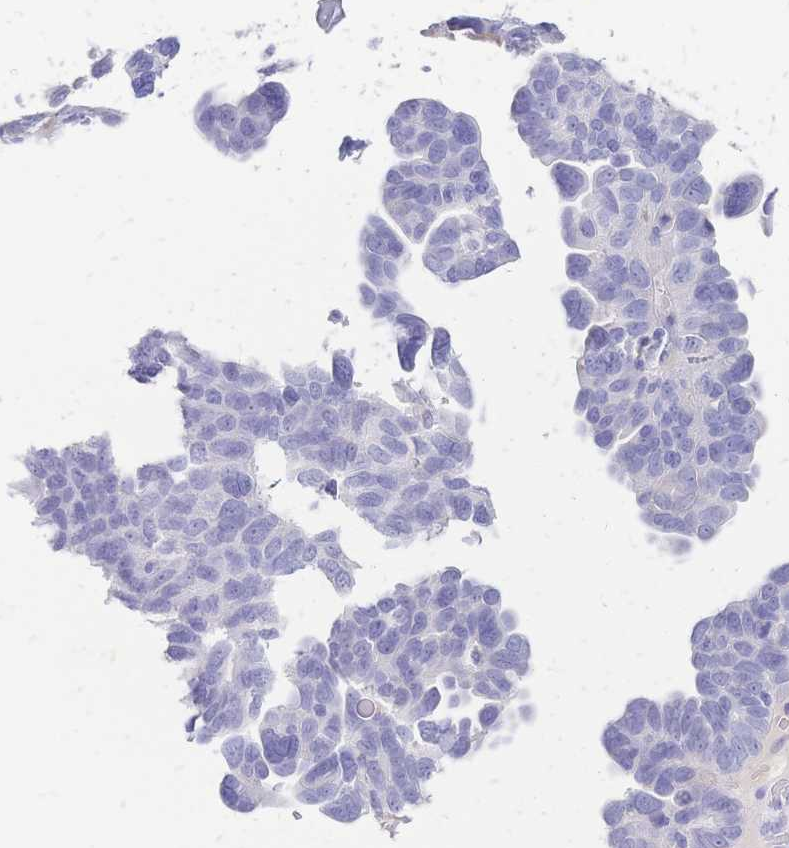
{"staining": {"intensity": "negative", "quantity": "none", "location": "none"}, "tissue": "ovarian cancer", "cell_type": "Tumor cells", "image_type": "cancer", "snomed": [{"axis": "morphology", "description": "Cystadenocarcinoma, serous, NOS"}, {"axis": "topography", "description": "Ovary"}], "caption": "Immunohistochemical staining of ovarian serous cystadenocarcinoma exhibits no significant positivity in tumor cells.", "gene": "FA2H", "patient": {"sex": "female", "age": 64}}